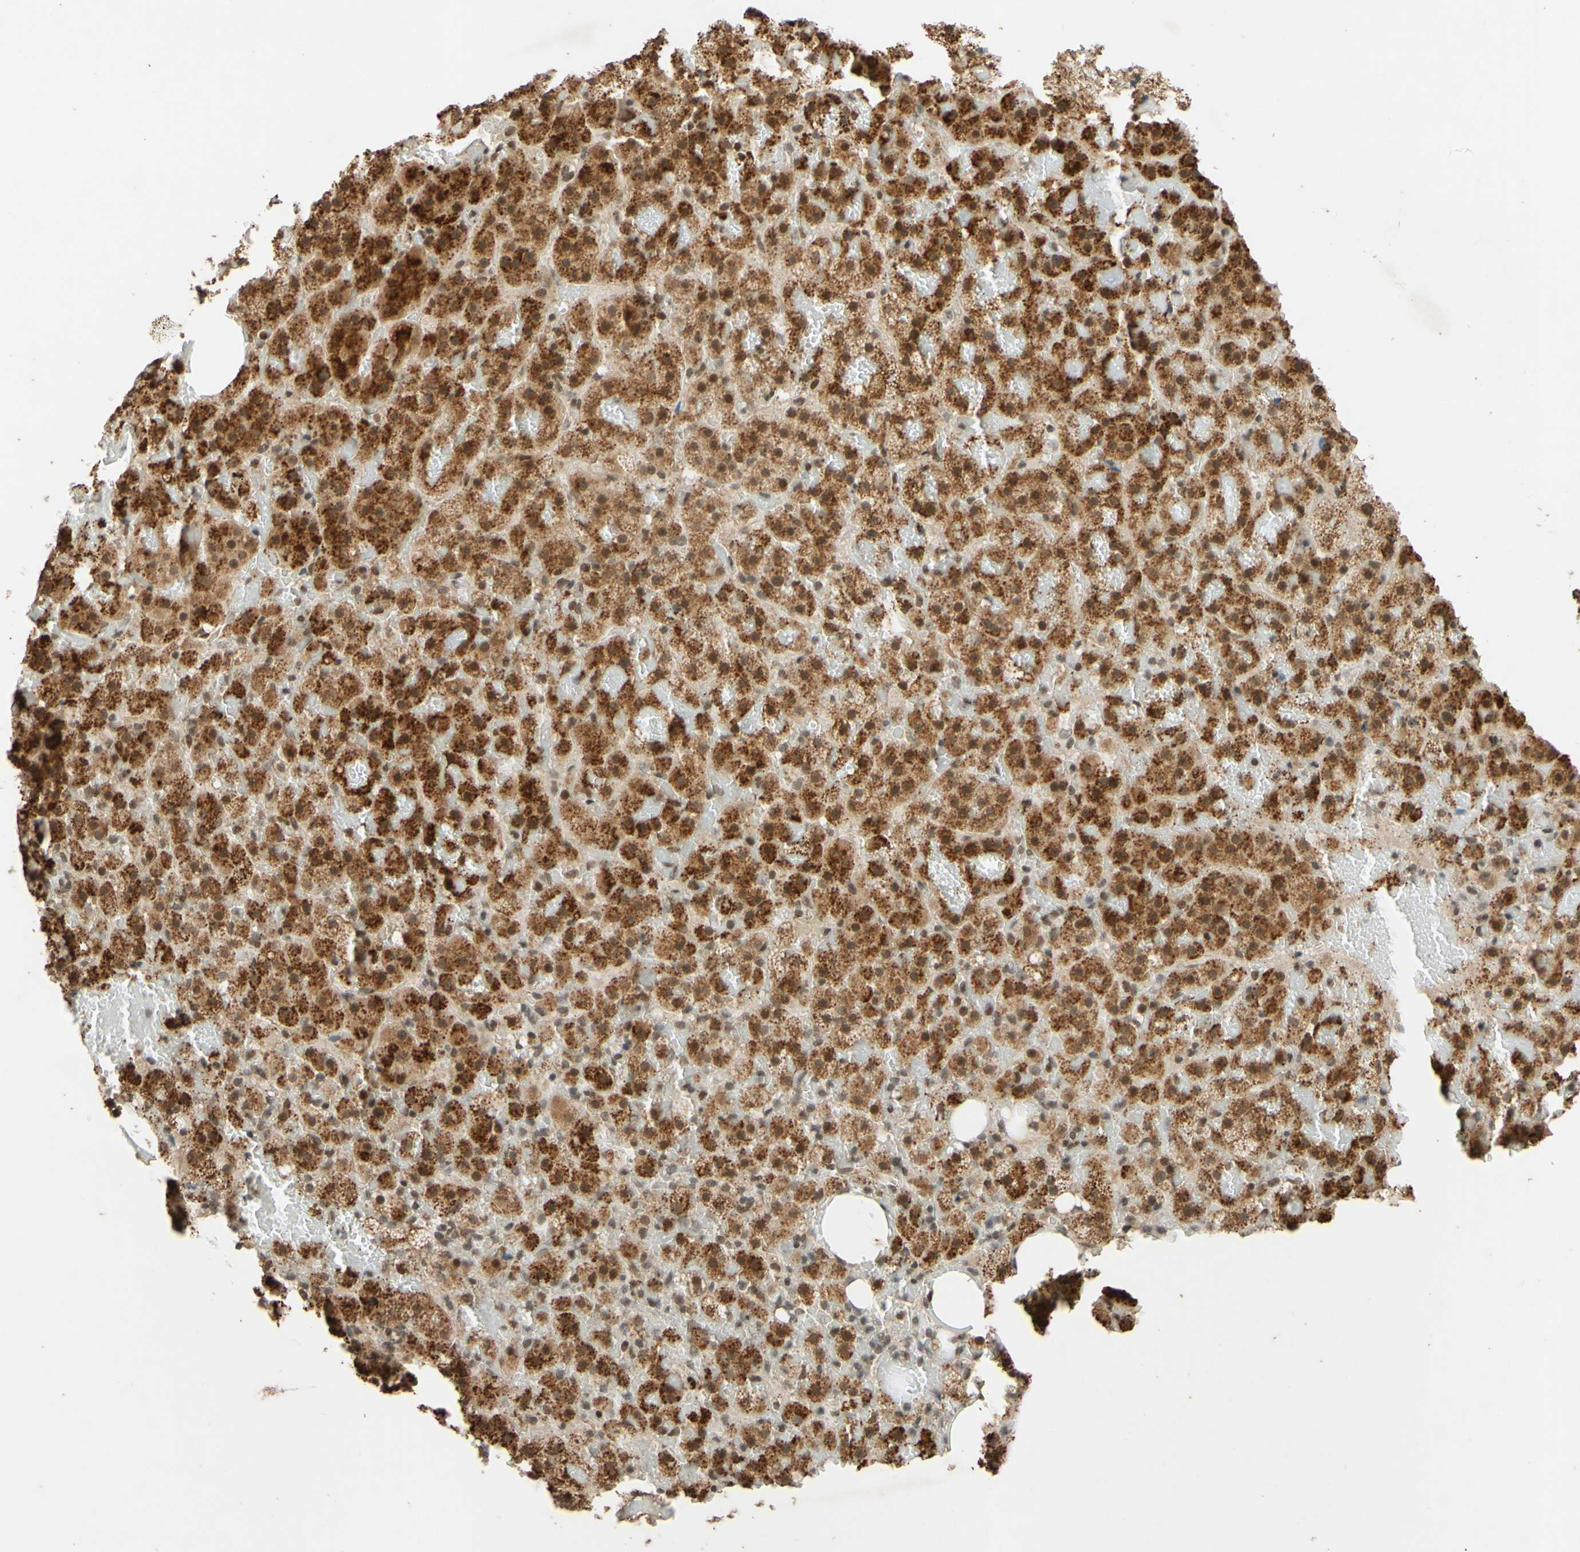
{"staining": {"intensity": "moderate", "quantity": ">75%", "location": "cytoplasmic/membranous,nuclear"}, "tissue": "adrenal gland", "cell_type": "Glandular cells", "image_type": "normal", "snomed": [{"axis": "morphology", "description": "Normal tissue, NOS"}, {"axis": "topography", "description": "Adrenal gland"}], "caption": "A high-resolution micrograph shows IHC staining of unremarkable adrenal gland, which shows moderate cytoplasmic/membranous,nuclear staining in approximately >75% of glandular cells.", "gene": "SMARCB1", "patient": {"sex": "female", "age": 59}}